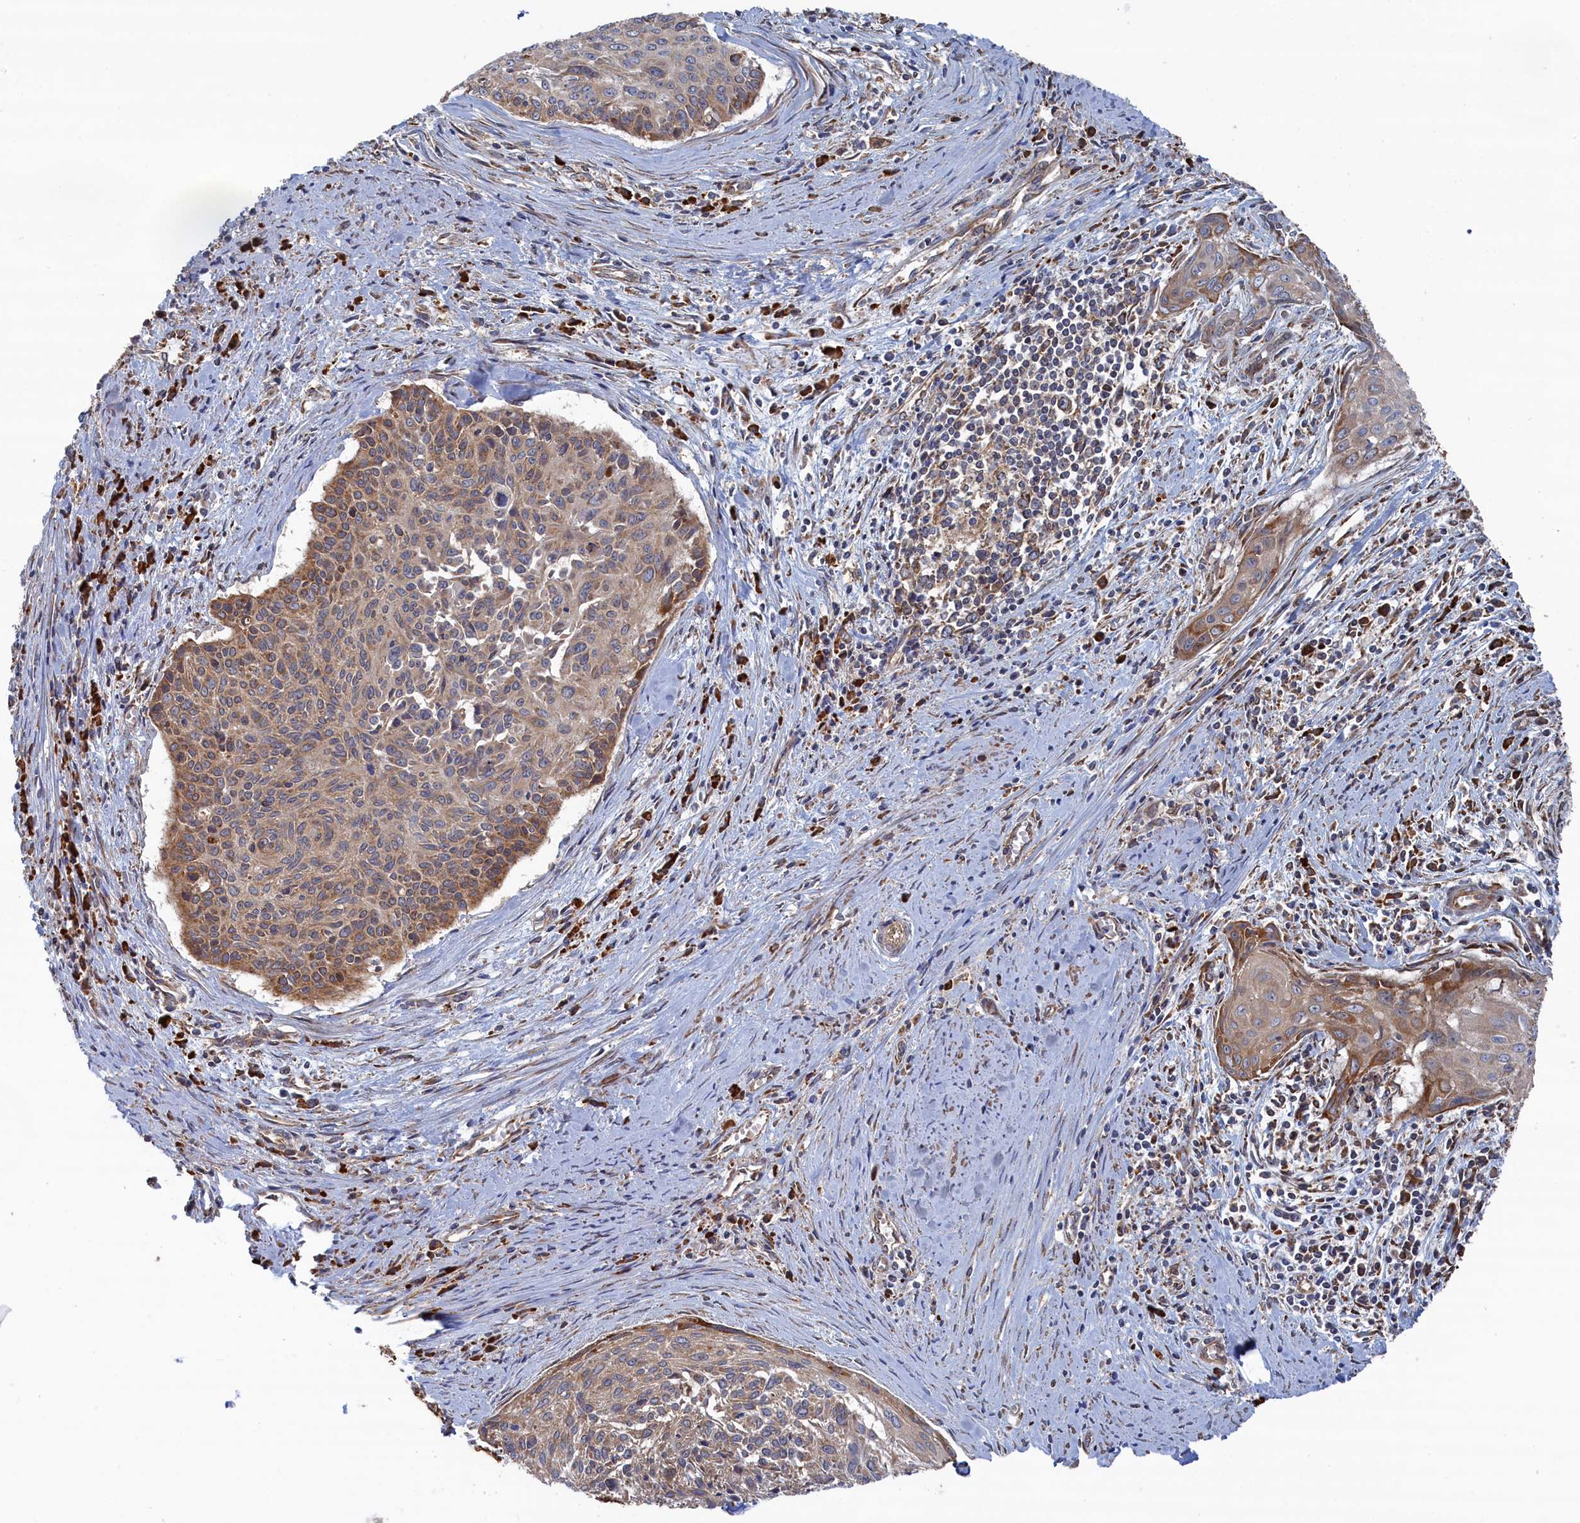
{"staining": {"intensity": "weak", "quantity": "25%-75%", "location": "cytoplasmic/membranous"}, "tissue": "cervical cancer", "cell_type": "Tumor cells", "image_type": "cancer", "snomed": [{"axis": "morphology", "description": "Squamous cell carcinoma, NOS"}, {"axis": "topography", "description": "Cervix"}], "caption": "Protein expression analysis of human cervical cancer (squamous cell carcinoma) reveals weak cytoplasmic/membranous expression in approximately 25%-75% of tumor cells.", "gene": "BPIFB6", "patient": {"sex": "female", "age": 55}}